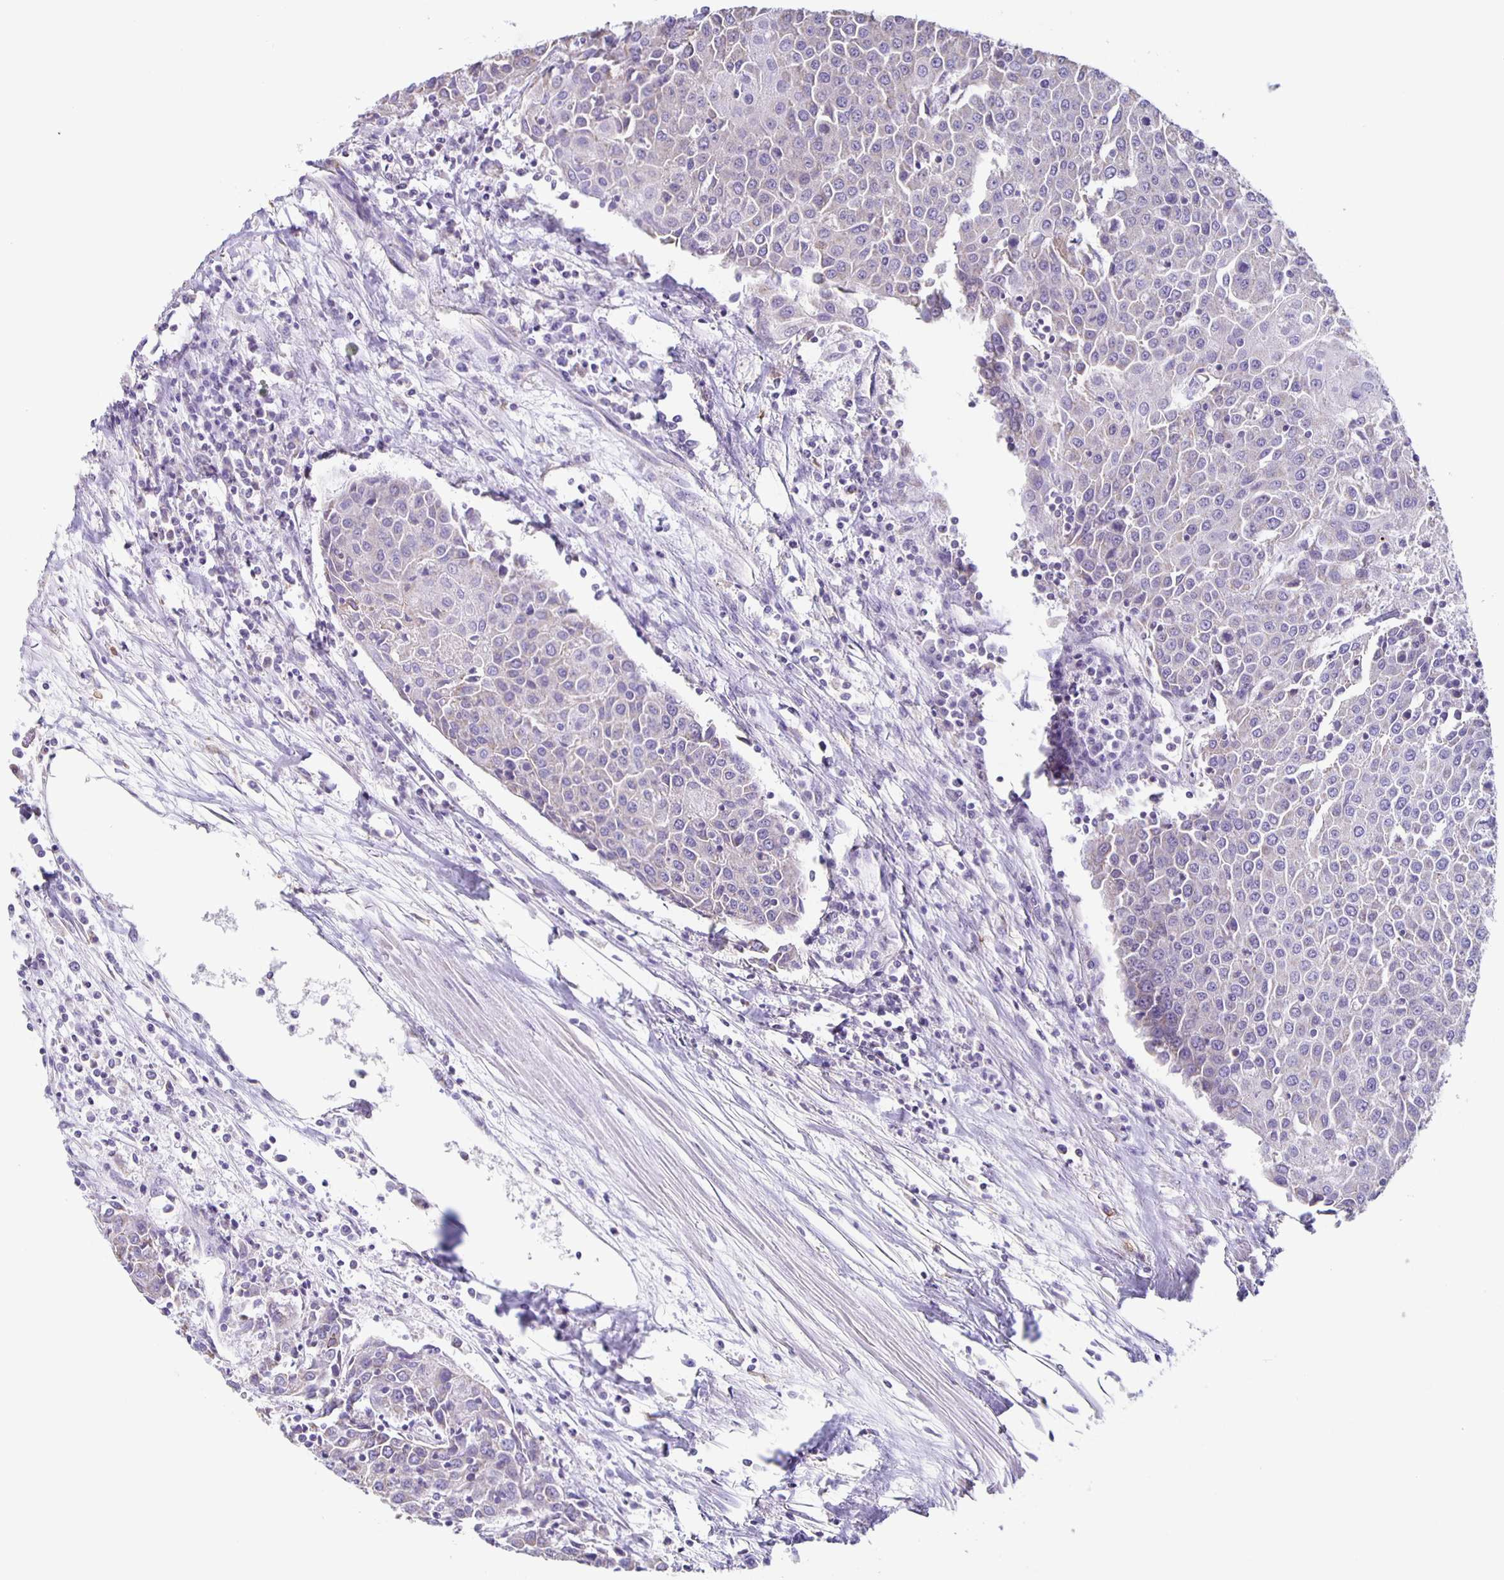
{"staining": {"intensity": "negative", "quantity": "none", "location": "none"}, "tissue": "urothelial cancer", "cell_type": "Tumor cells", "image_type": "cancer", "snomed": [{"axis": "morphology", "description": "Urothelial carcinoma, High grade"}, {"axis": "topography", "description": "Urinary bladder"}], "caption": "The histopathology image shows no significant expression in tumor cells of high-grade urothelial carcinoma.", "gene": "TPPP", "patient": {"sex": "female", "age": 85}}